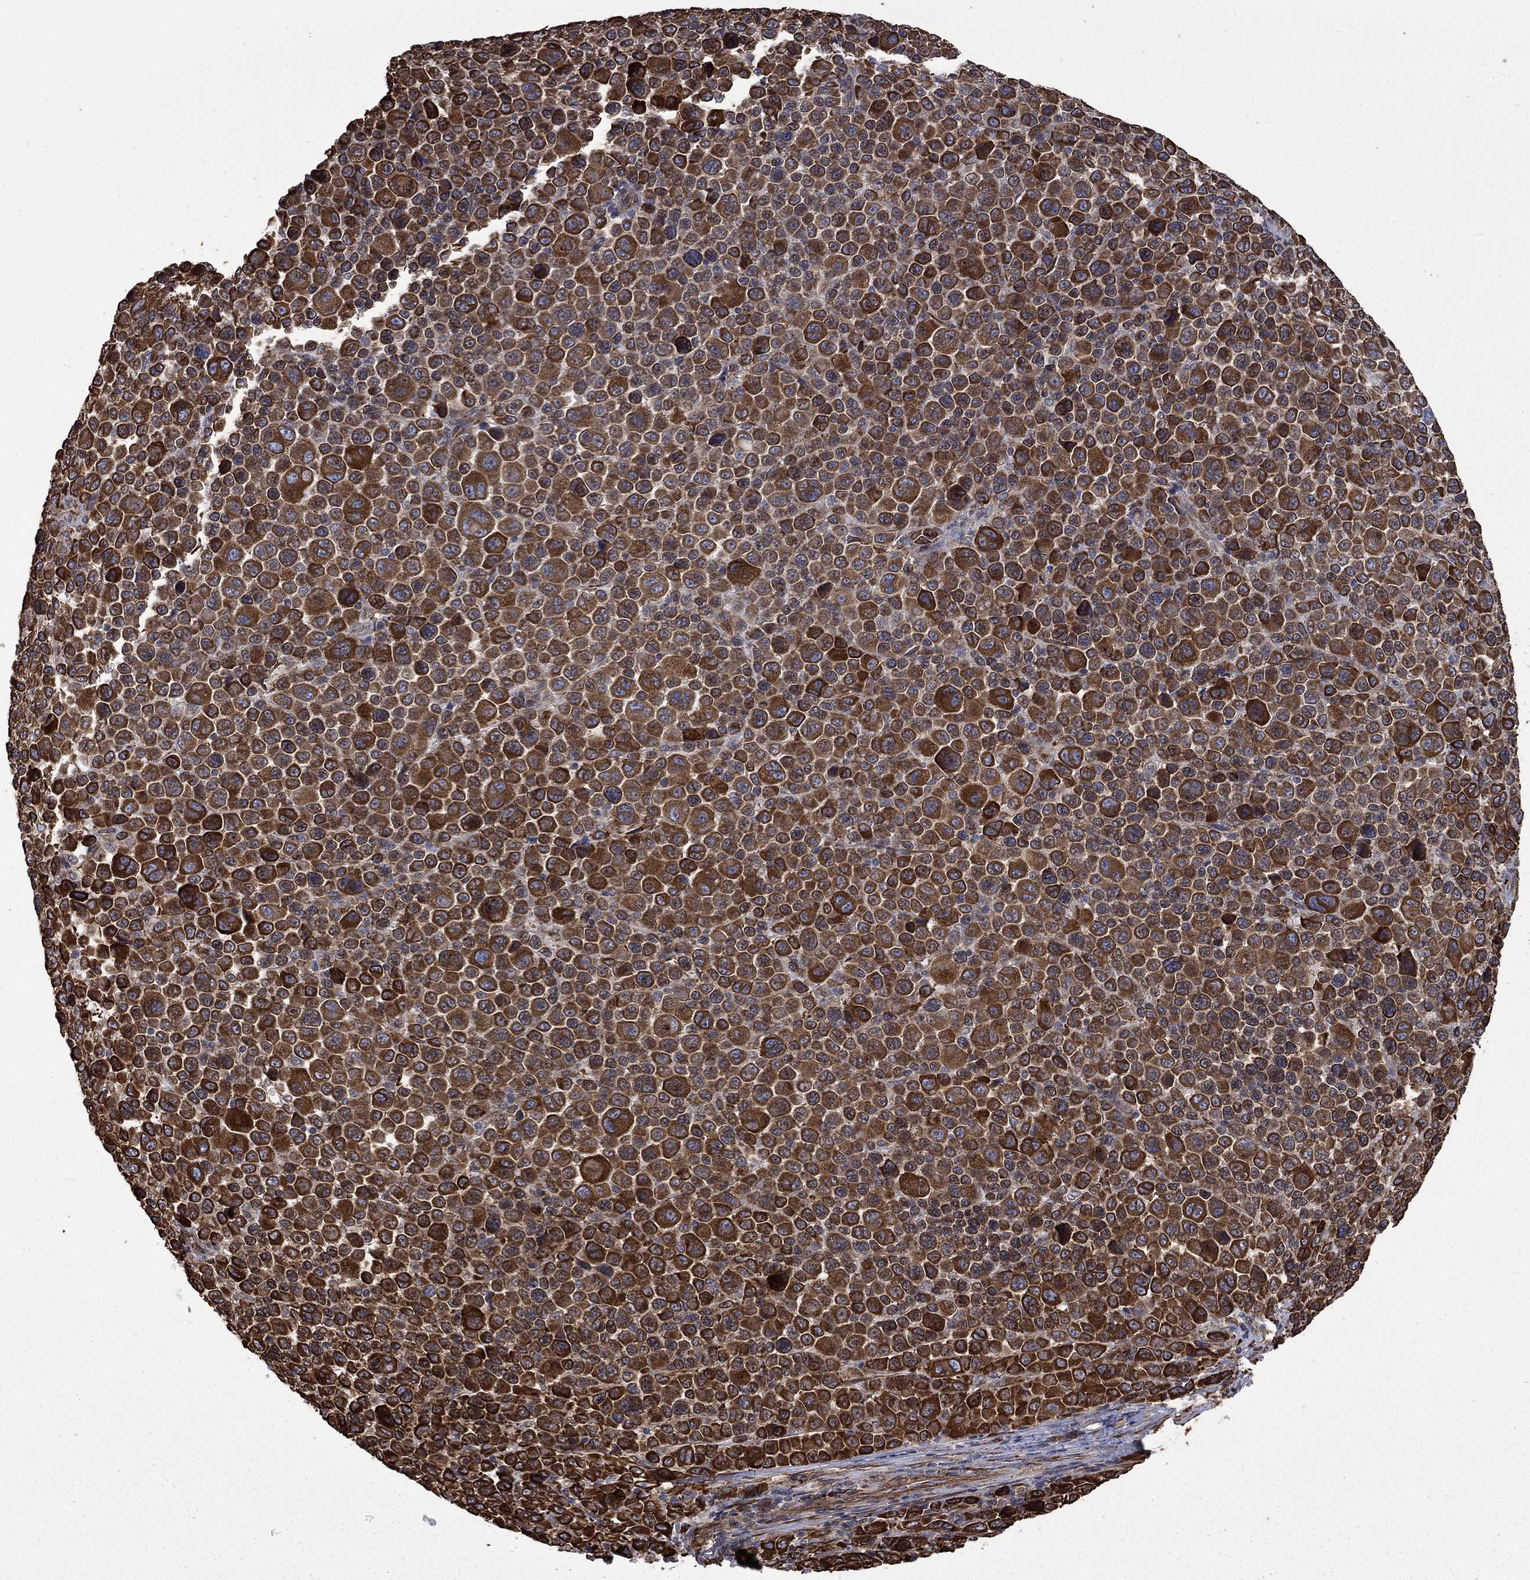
{"staining": {"intensity": "strong", "quantity": ">75%", "location": "cytoplasmic/membranous"}, "tissue": "melanoma", "cell_type": "Tumor cells", "image_type": "cancer", "snomed": [{"axis": "morphology", "description": "Malignant melanoma, NOS"}, {"axis": "topography", "description": "Skin"}], "caption": "Immunohistochemical staining of malignant melanoma displays strong cytoplasmic/membranous protein positivity in about >75% of tumor cells. The protein is stained brown, and the nuclei are stained in blue (DAB (3,3'-diaminobenzidine) IHC with brightfield microscopy, high magnification).", "gene": "CUTC", "patient": {"sex": "female", "age": 57}}